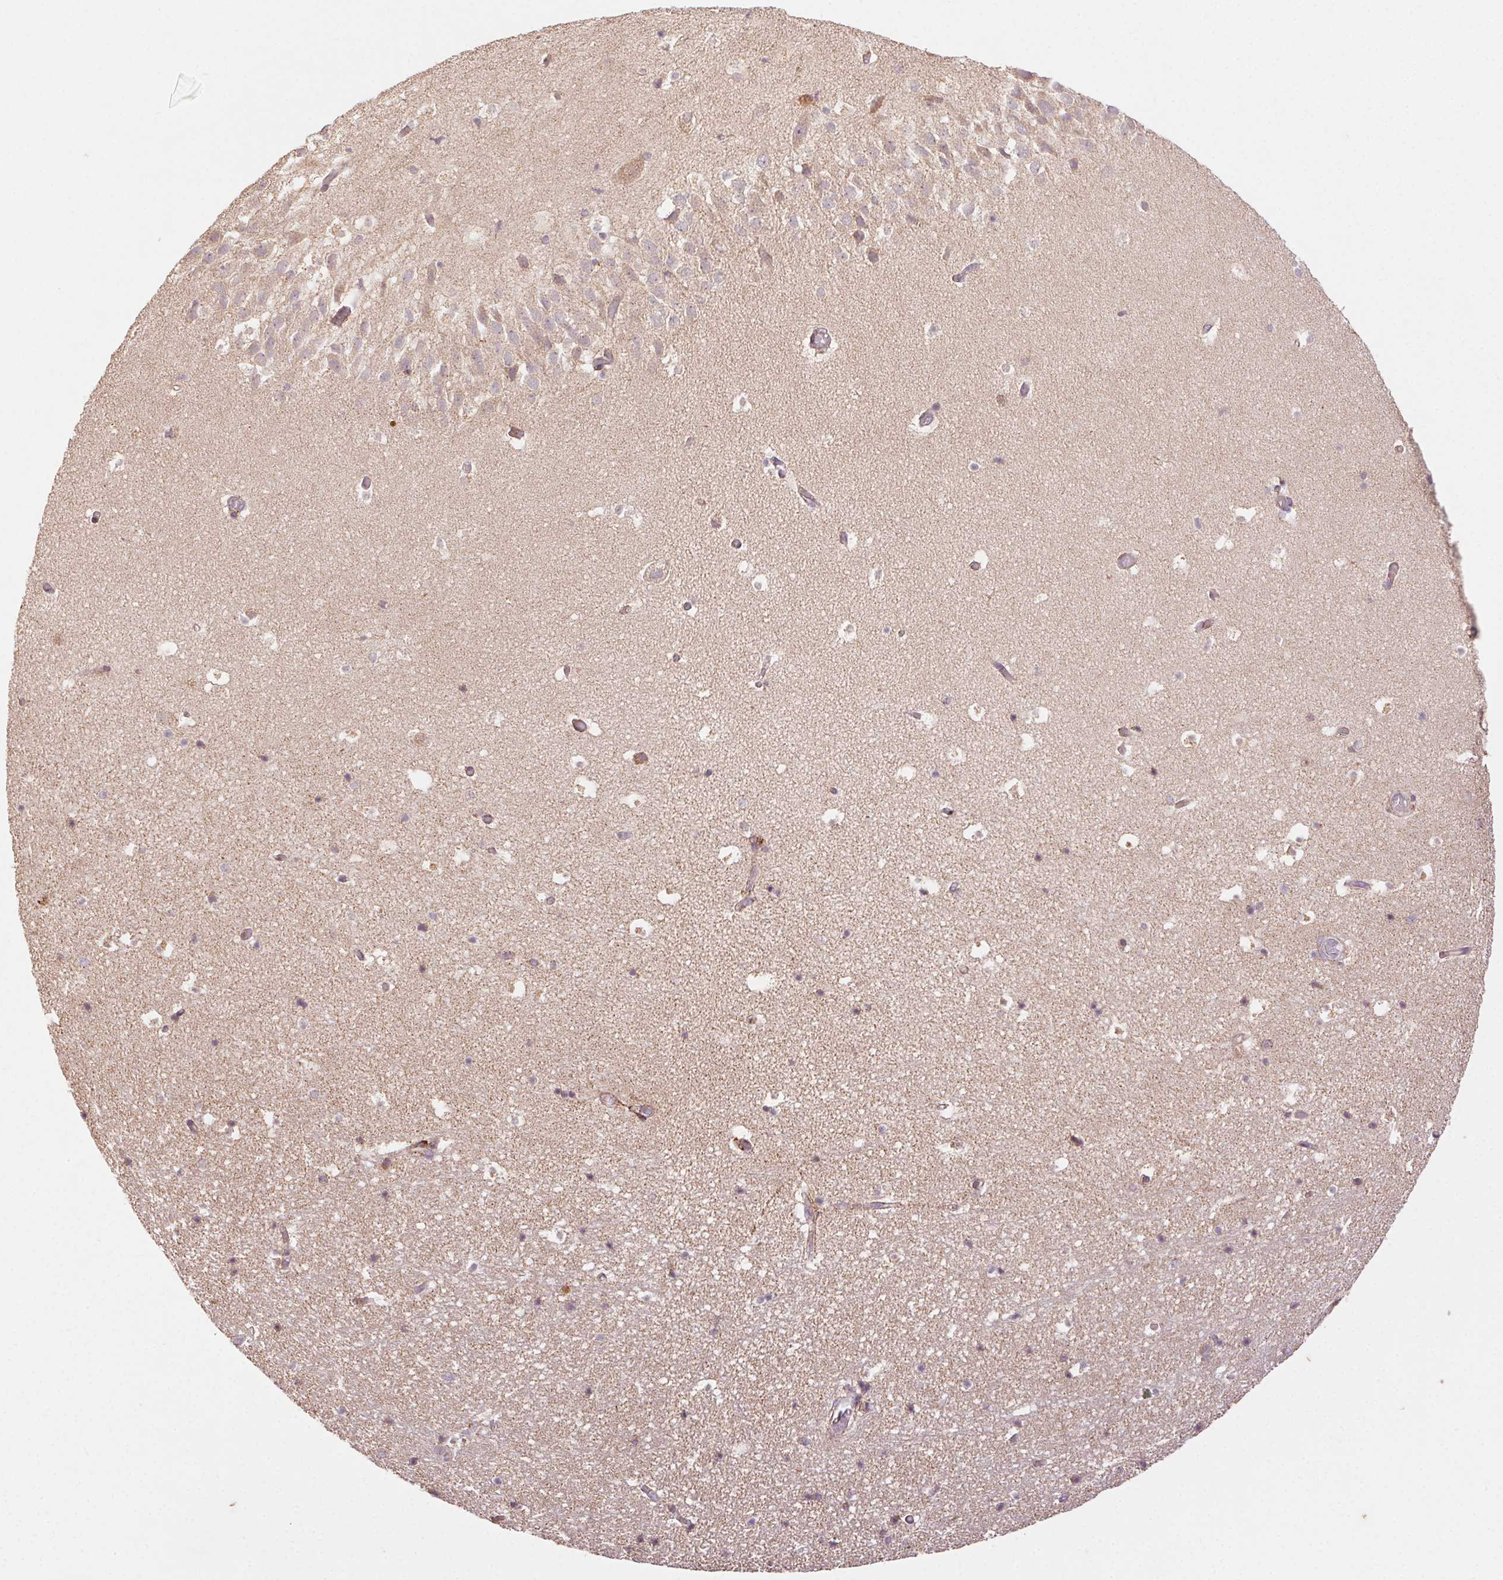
{"staining": {"intensity": "weak", "quantity": "<25%", "location": "cytoplasmic/membranous"}, "tissue": "hippocampus", "cell_type": "Glial cells", "image_type": "normal", "snomed": [{"axis": "morphology", "description": "Normal tissue, NOS"}, {"axis": "topography", "description": "Hippocampus"}], "caption": "IHC photomicrograph of unremarkable human hippocampus stained for a protein (brown), which exhibits no staining in glial cells.", "gene": "FNBP1L", "patient": {"sex": "male", "age": 26}}